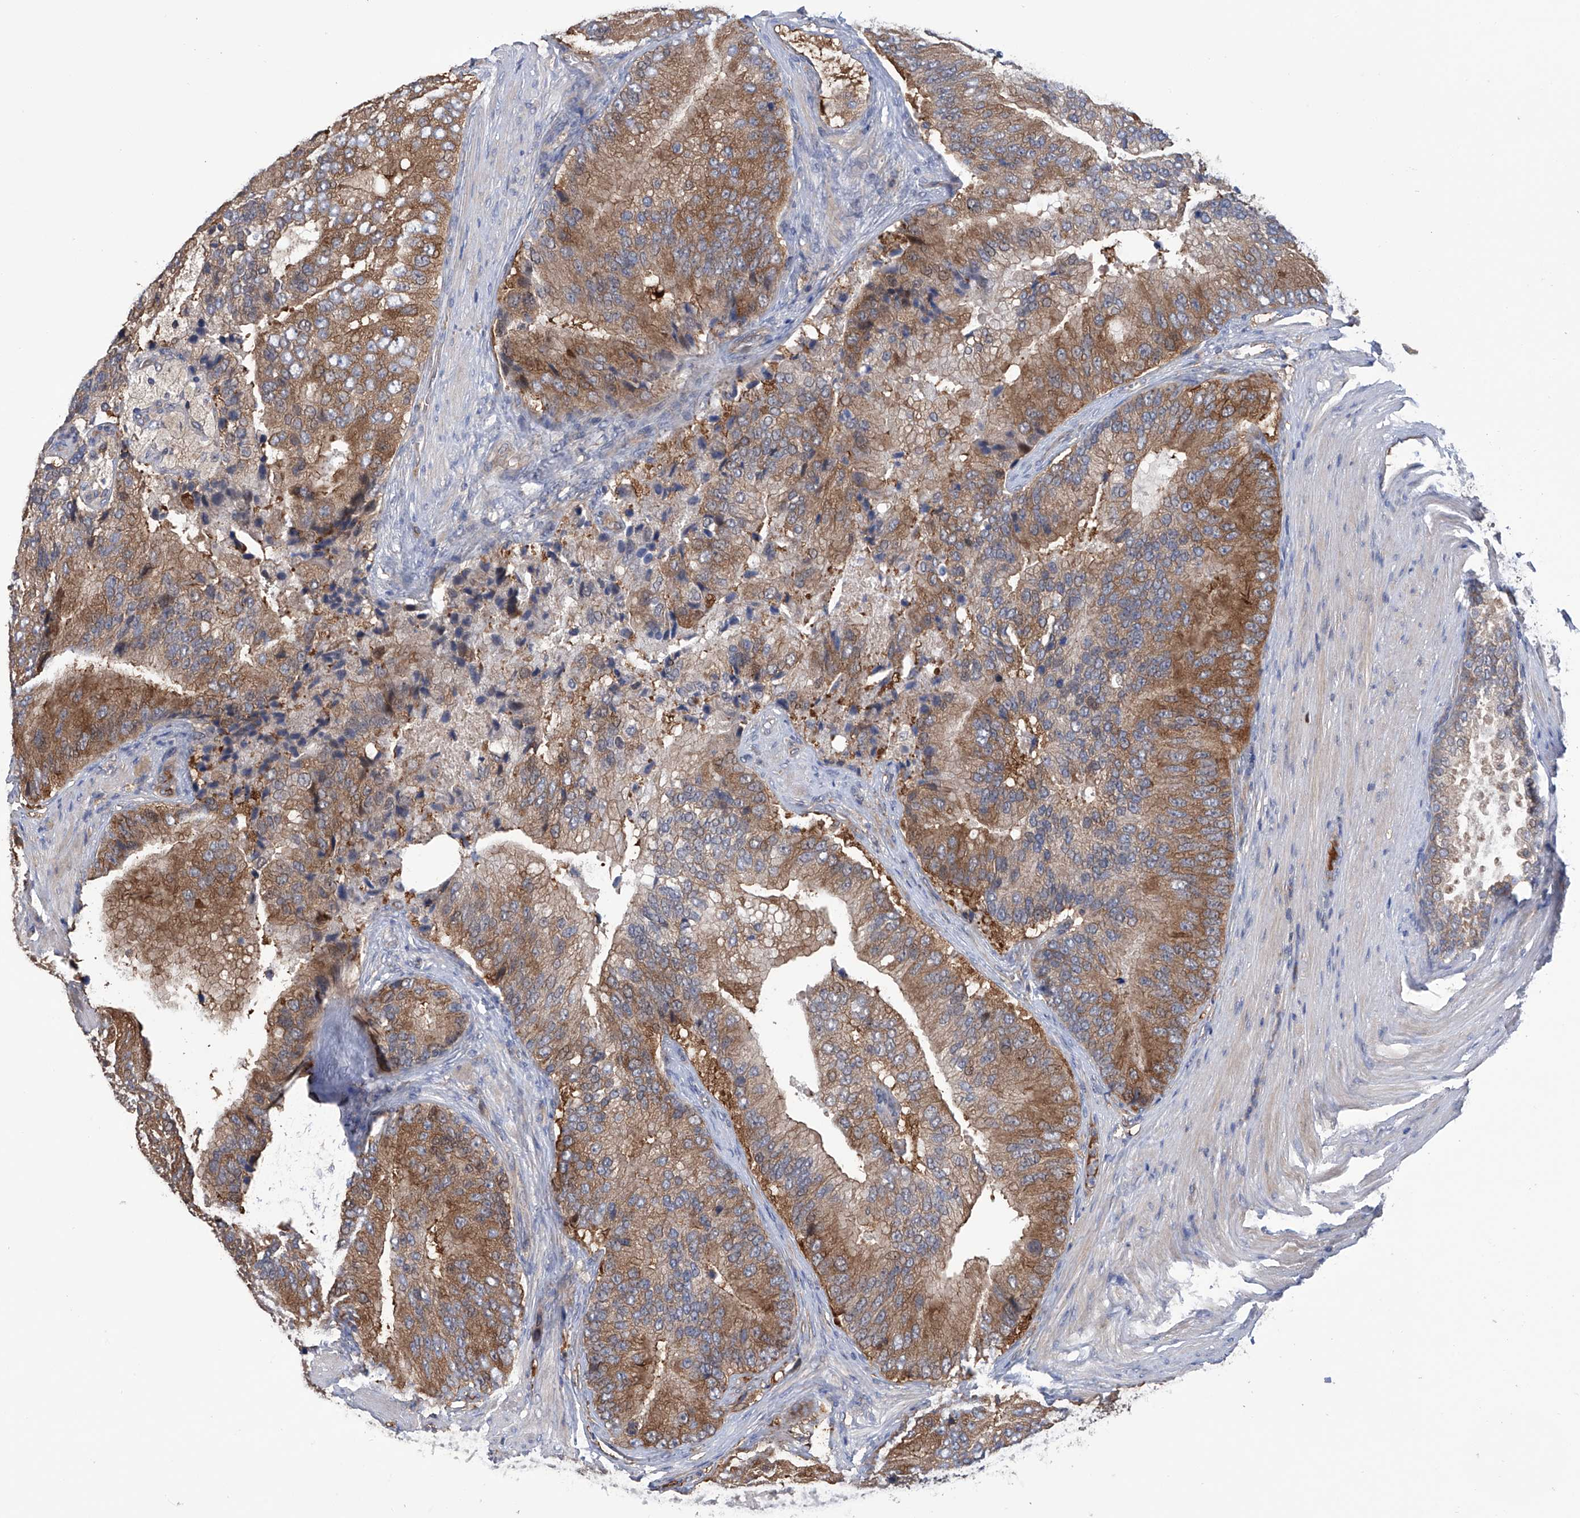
{"staining": {"intensity": "moderate", "quantity": ">75%", "location": "cytoplasmic/membranous"}, "tissue": "prostate cancer", "cell_type": "Tumor cells", "image_type": "cancer", "snomed": [{"axis": "morphology", "description": "Adenocarcinoma, High grade"}, {"axis": "topography", "description": "Prostate"}], "caption": "Moderate cytoplasmic/membranous protein expression is seen in approximately >75% of tumor cells in prostate cancer (adenocarcinoma (high-grade)). The staining was performed using DAB (3,3'-diaminobenzidine) to visualize the protein expression in brown, while the nuclei were stained in blue with hematoxylin (Magnification: 20x).", "gene": "NUDT17", "patient": {"sex": "male", "age": 70}}